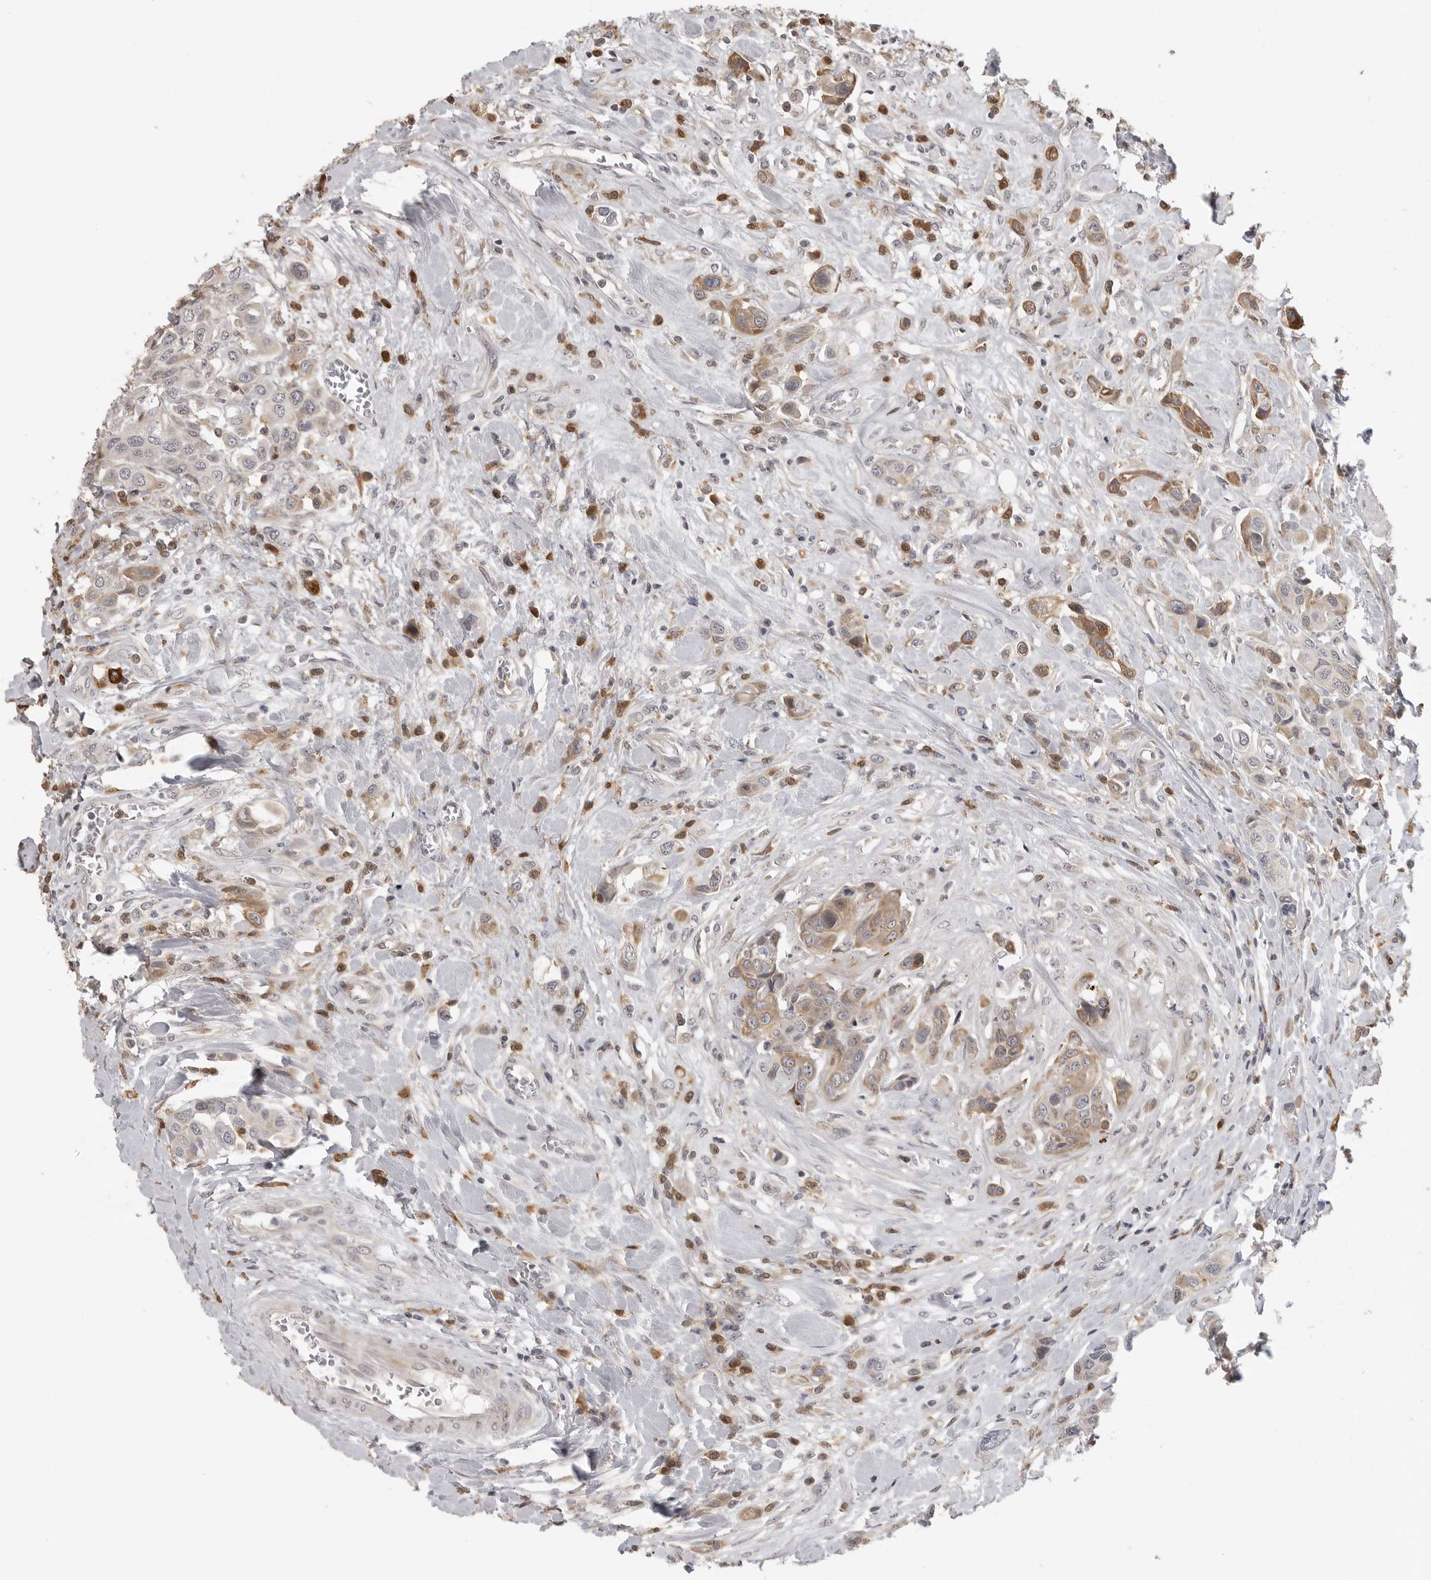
{"staining": {"intensity": "weak", "quantity": "25%-75%", "location": "cytoplasmic/membranous"}, "tissue": "urothelial cancer", "cell_type": "Tumor cells", "image_type": "cancer", "snomed": [{"axis": "morphology", "description": "Urothelial carcinoma, High grade"}, {"axis": "topography", "description": "Urinary bladder"}], "caption": "Urothelial cancer stained with a brown dye shows weak cytoplasmic/membranous positive expression in about 25%-75% of tumor cells.", "gene": "IDO1", "patient": {"sex": "male", "age": 50}}